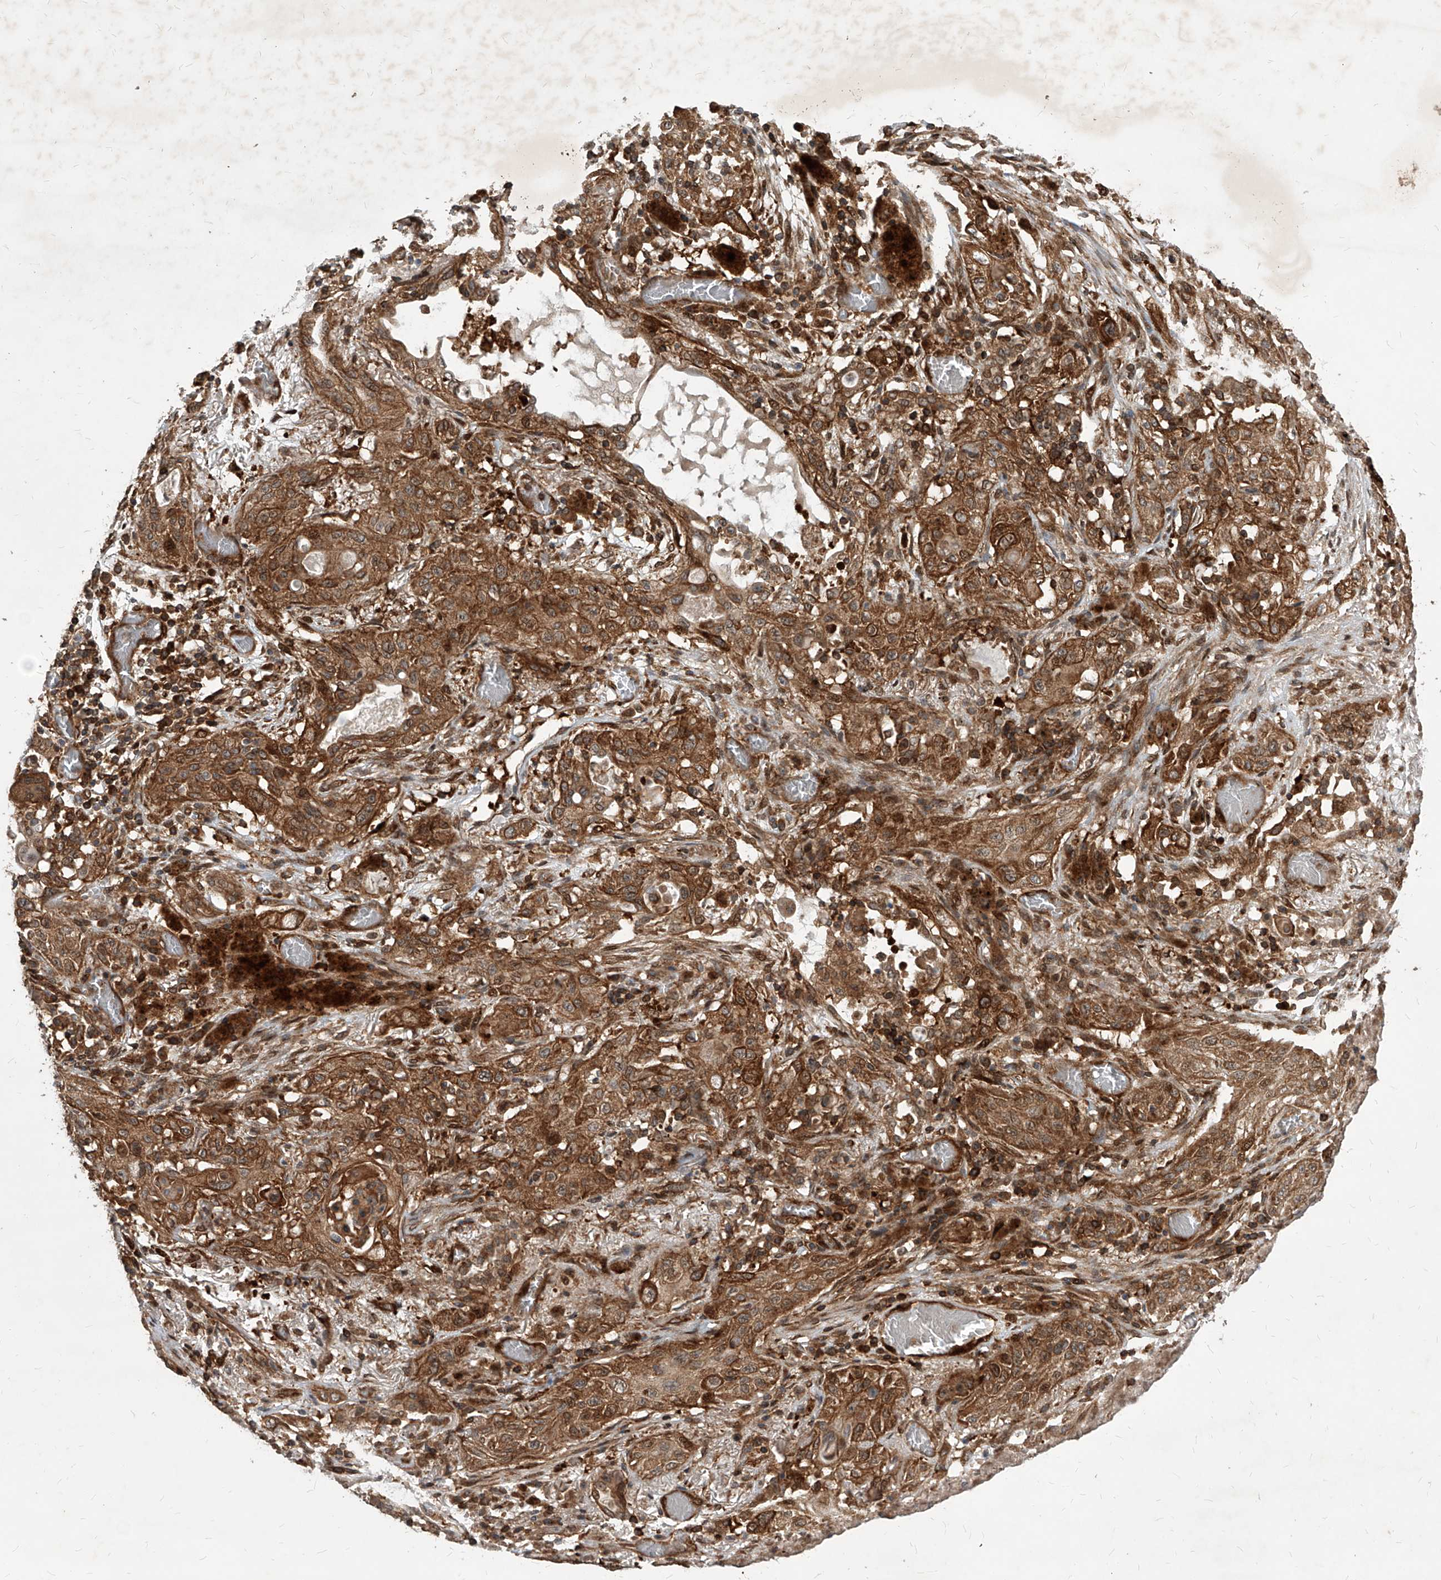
{"staining": {"intensity": "moderate", "quantity": ">75%", "location": "cytoplasmic/membranous,nuclear"}, "tissue": "lung cancer", "cell_type": "Tumor cells", "image_type": "cancer", "snomed": [{"axis": "morphology", "description": "Squamous cell carcinoma, NOS"}, {"axis": "topography", "description": "Lung"}], "caption": "An immunohistochemistry (IHC) image of neoplastic tissue is shown. Protein staining in brown highlights moderate cytoplasmic/membranous and nuclear positivity in lung squamous cell carcinoma within tumor cells.", "gene": "MAGED2", "patient": {"sex": "female", "age": 47}}